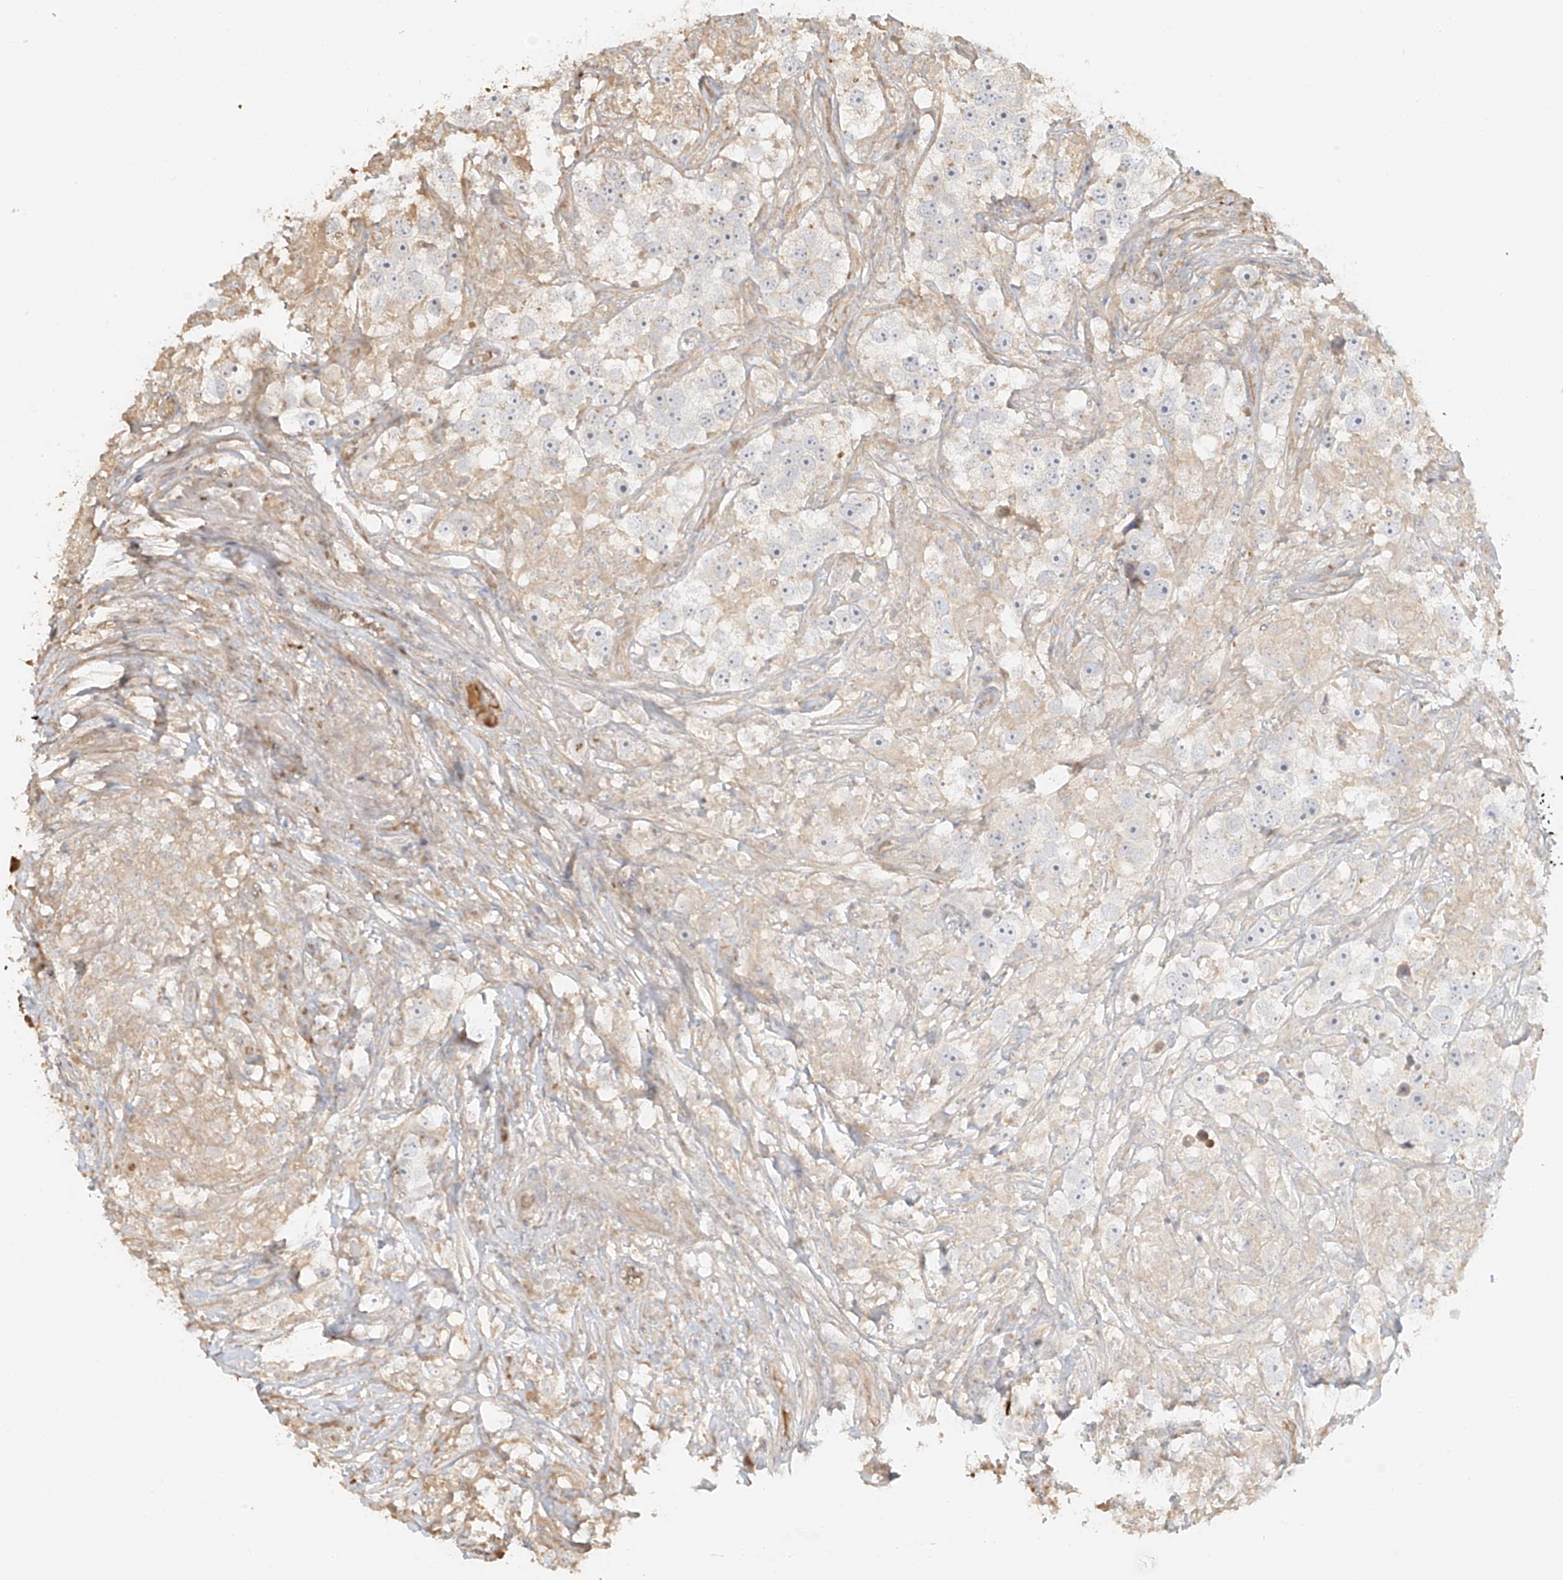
{"staining": {"intensity": "negative", "quantity": "none", "location": "none"}, "tissue": "testis cancer", "cell_type": "Tumor cells", "image_type": "cancer", "snomed": [{"axis": "morphology", "description": "Seminoma, NOS"}, {"axis": "topography", "description": "Testis"}], "caption": "Immunohistochemistry image of neoplastic tissue: human testis cancer stained with DAB (3,3'-diaminobenzidine) demonstrates no significant protein positivity in tumor cells. (Immunohistochemistry (ihc), brightfield microscopy, high magnification).", "gene": "UPK1B", "patient": {"sex": "male", "age": 49}}